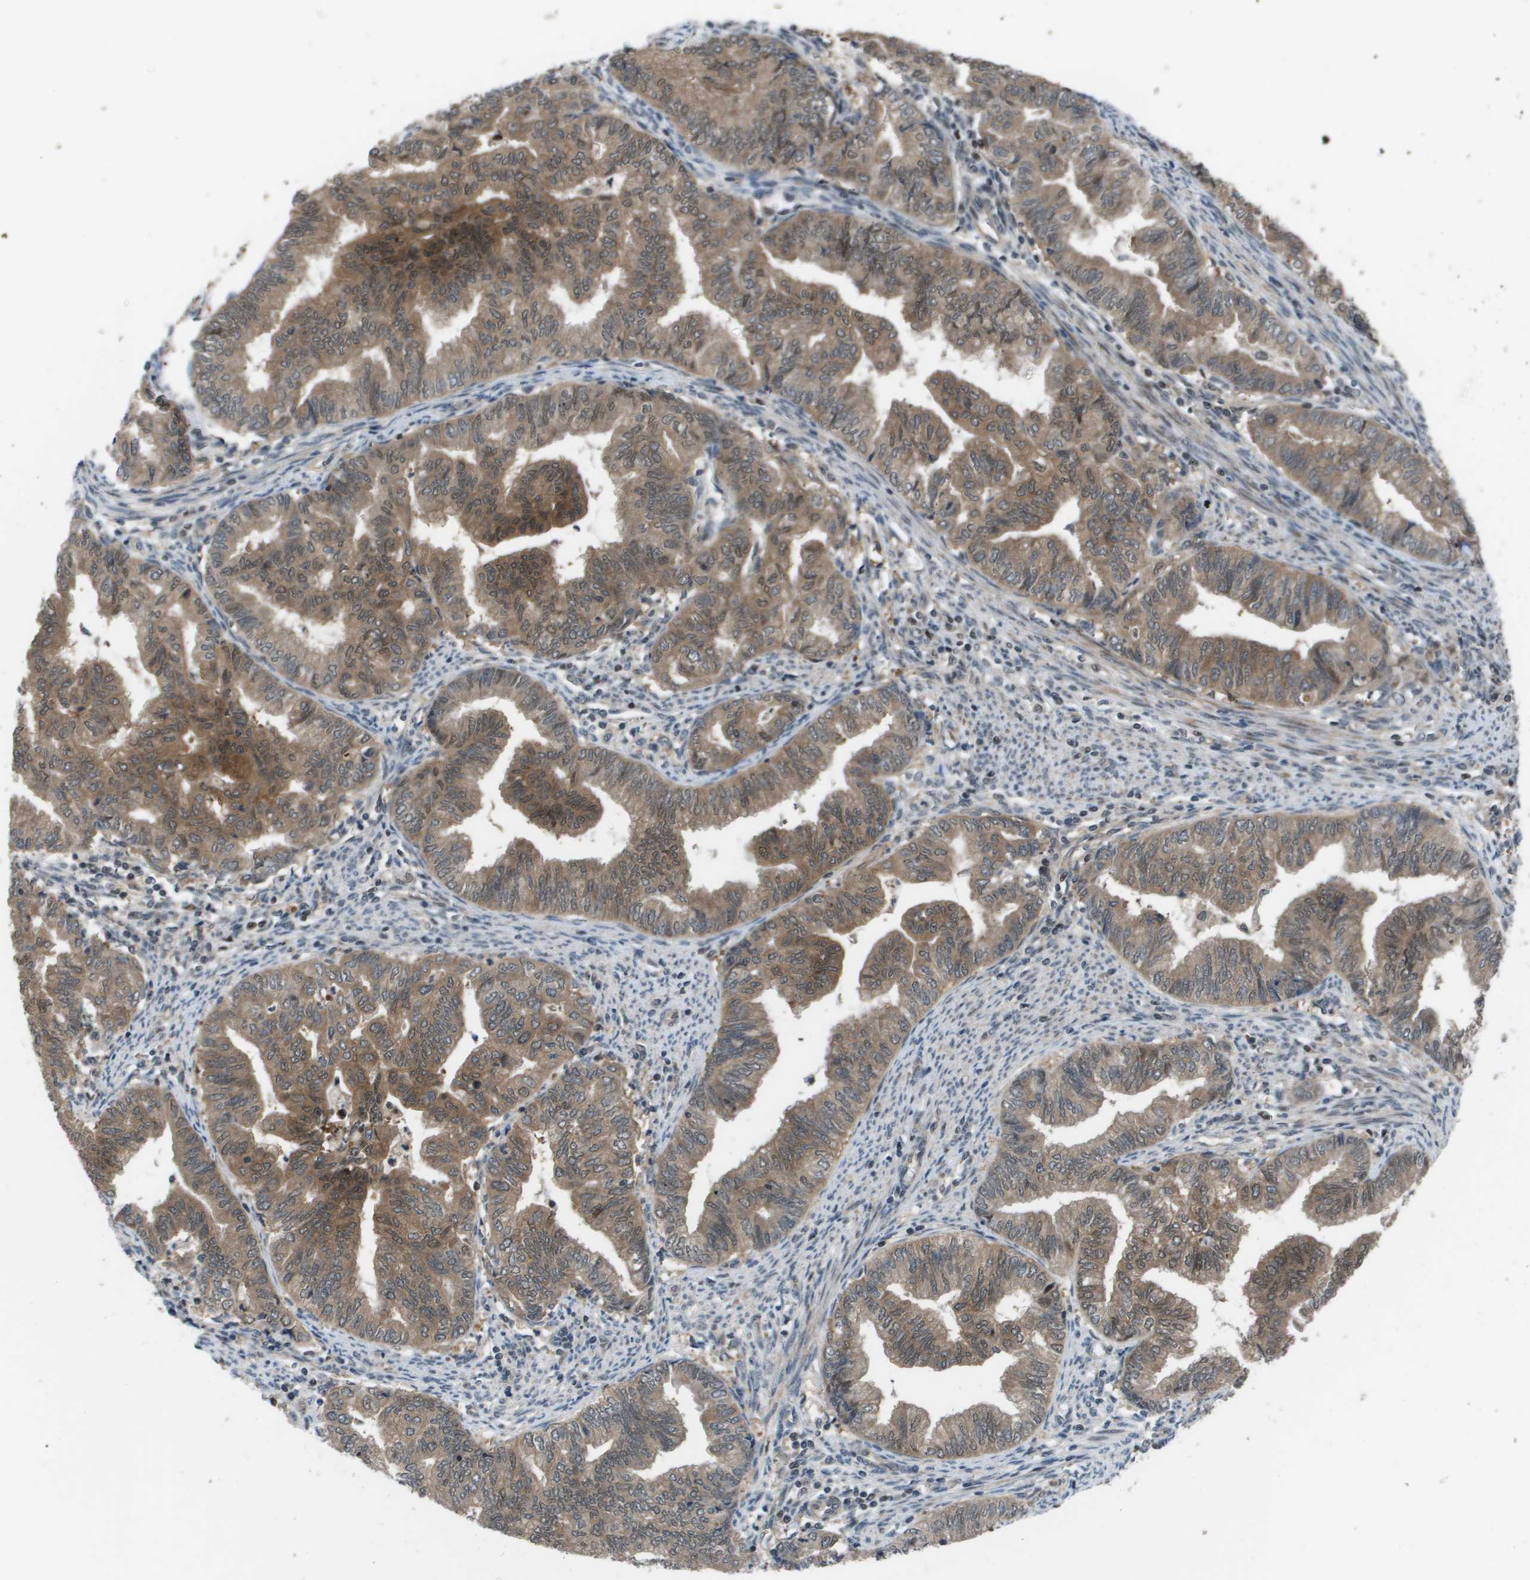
{"staining": {"intensity": "moderate", "quantity": ">75%", "location": "cytoplasmic/membranous,nuclear"}, "tissue": "endometrial cancer", "cell_type": "Tumor cells", "image_type": "cancer", "snomed": [{"axis": "morphology", "description": "Adenocarcinoma, NOS"}, {"axis": "topography", "description": "Endometrium"}], "caption": "Immunohistochemical staining of endometrial adenocarcinoma reveals medium levels of moderate cytoplasmic/membranous and nuclear staining in approximately >75% of tumor cells.", "gene": "ENPP5", "patient": {"sex": "female", "age": 79}}